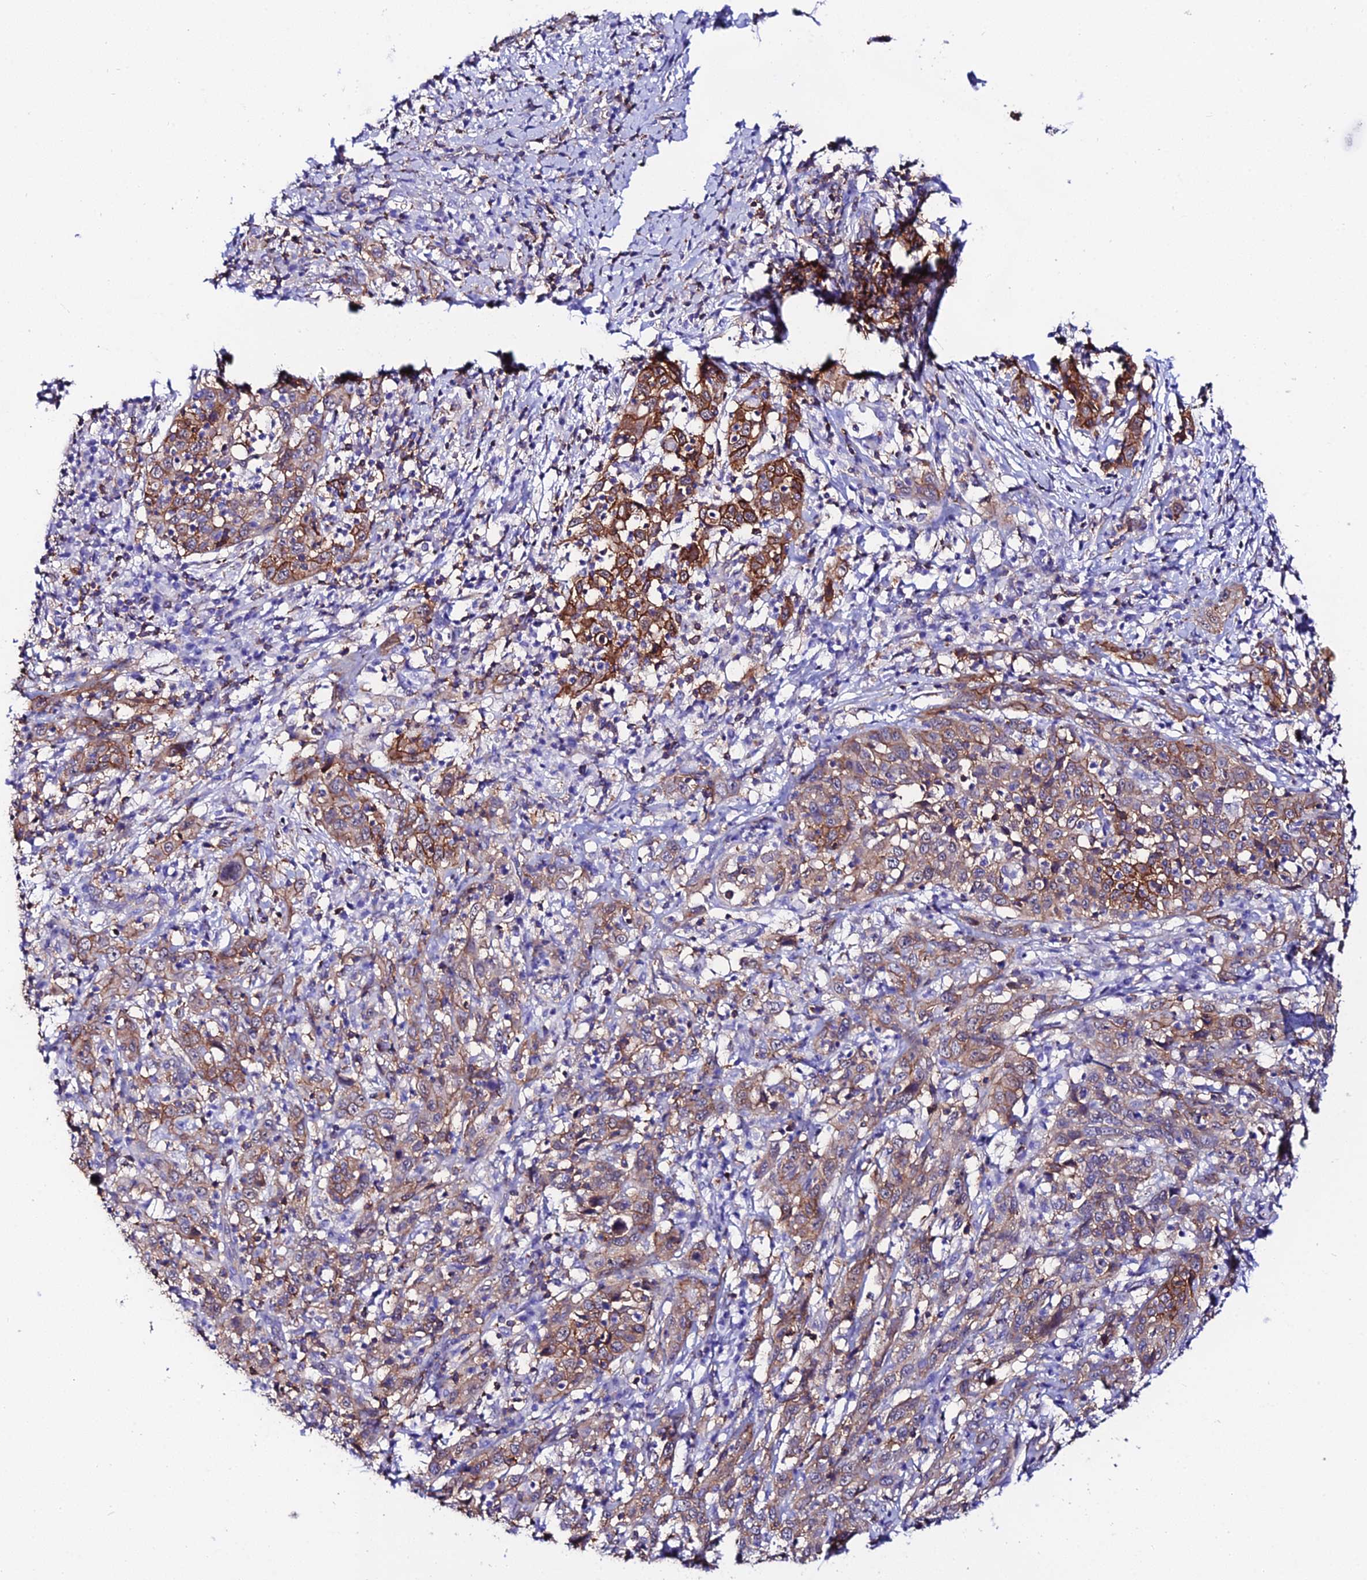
{"staining": {"intensity": "moderate", "quantity": "25%-75%", "location": "cytoplasmic/membranous"}, "tissue": "cervical cancer", "cell_type": "Tumor cells", "image_type": "cancer", "snomed": [{"axis": "morphology", "description": "Squamous cell carcinoma, NOS"}, {"axis": "topography", "description": "Cervix"}], "caption": "Protein expression analysis of human cervical cancer reveals moderate cytoplasmic/membranous staining in approximately 25%-75% of tumor cells.", "gene": "S100A16", "patient": {"sex": "female", "age": 46}}